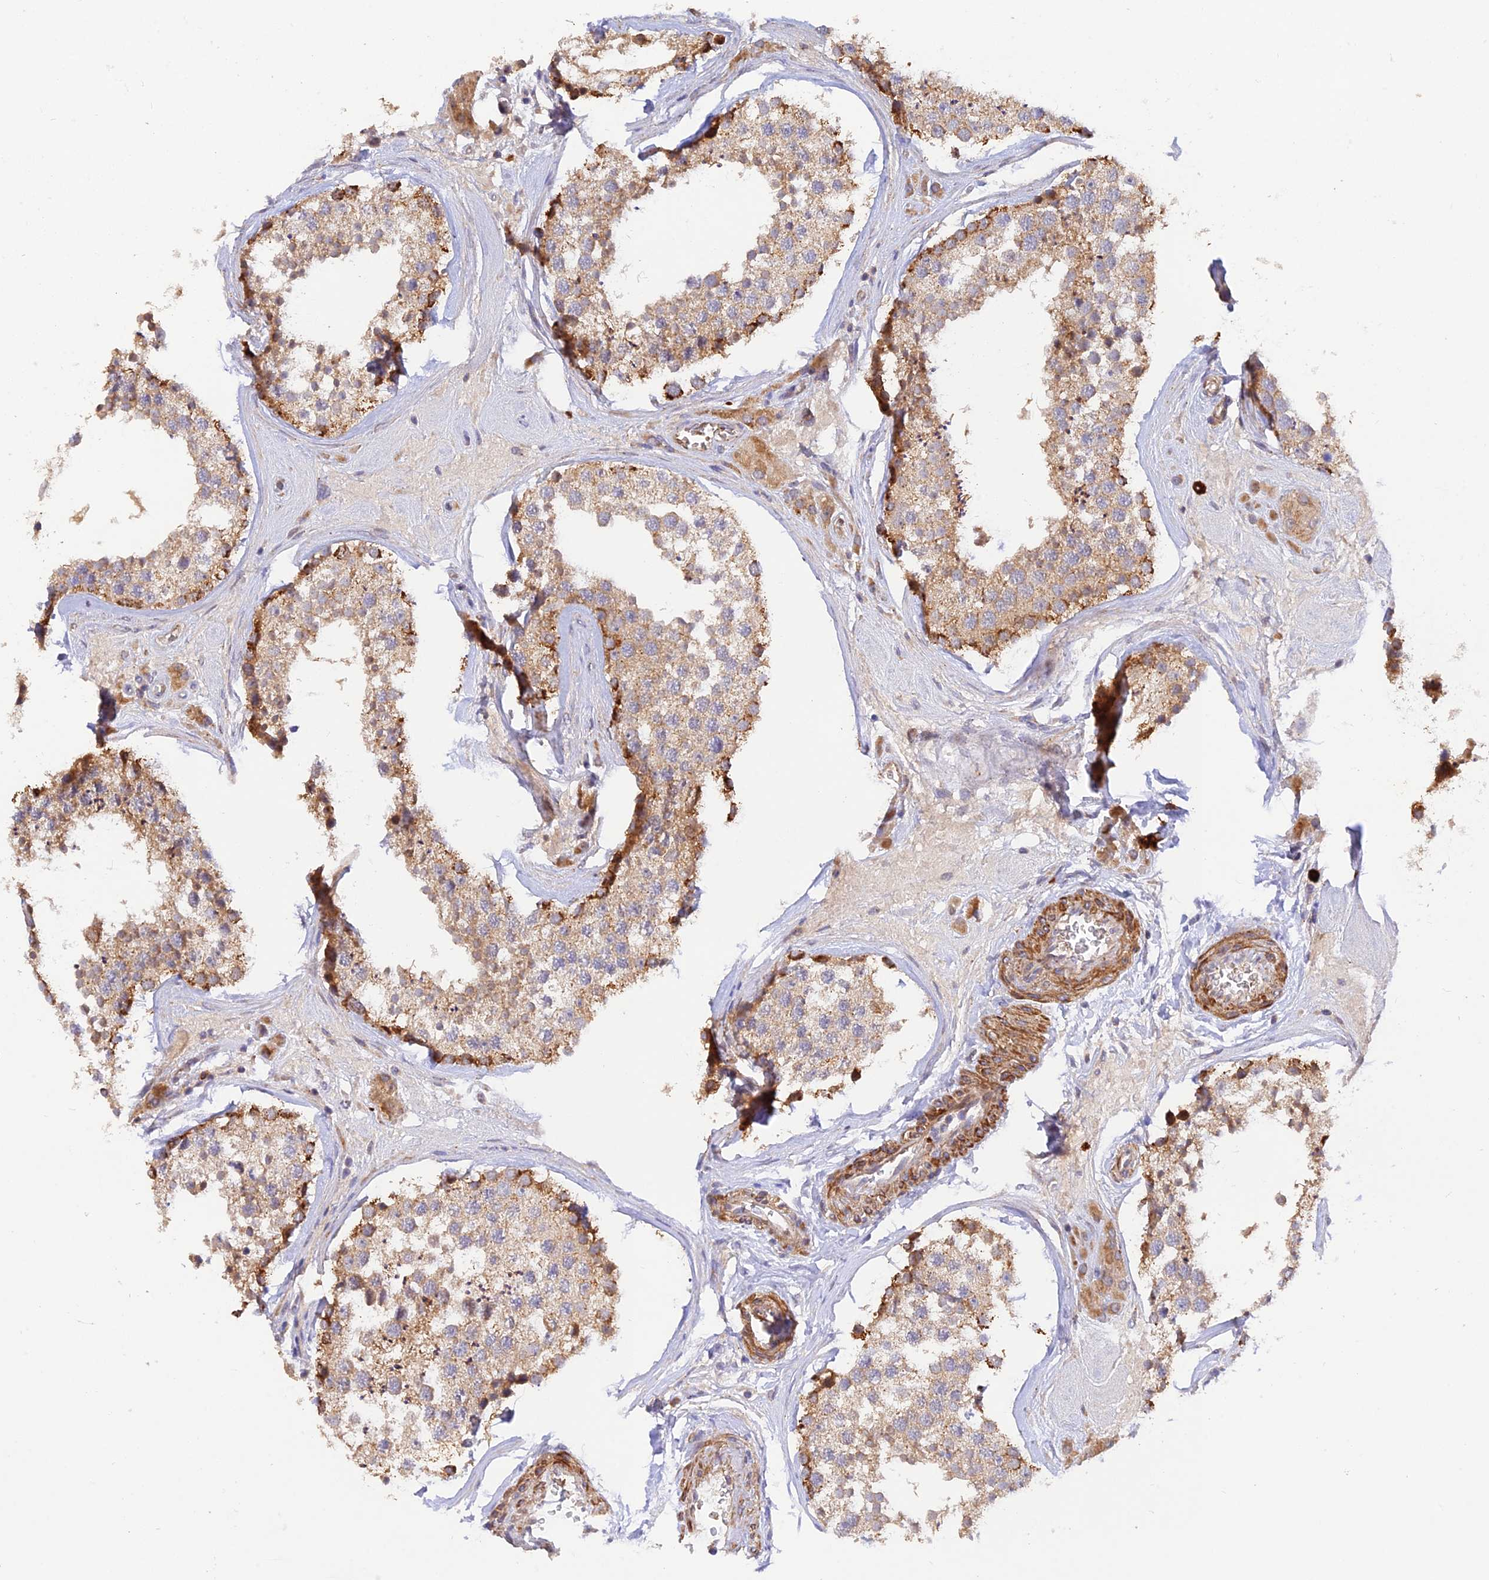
{"staining": {"intensity": "moderate", "quantity": ">75%", "location": "cytoplasmic/membranous"}, "tissue": "testis", "cell_type": "Cells in seminiferous ducts", "image_type": "normal", "snomed": [{"axis": "morphology", "description": "Normal tissue, NOS"}, {"axis": "topography", "description": "Testis"}], "caption": "Immunohistochemistry (DAB) staining of unremarkable human testis reveals moderate cytoplasmic/membranous protein expression in about >75% of cells in seminiferous ducts. (IHC, brightfield microscopy, high magnification).", "gene": "WDFY4", "patient": {"sex": "male", "age": 46}}